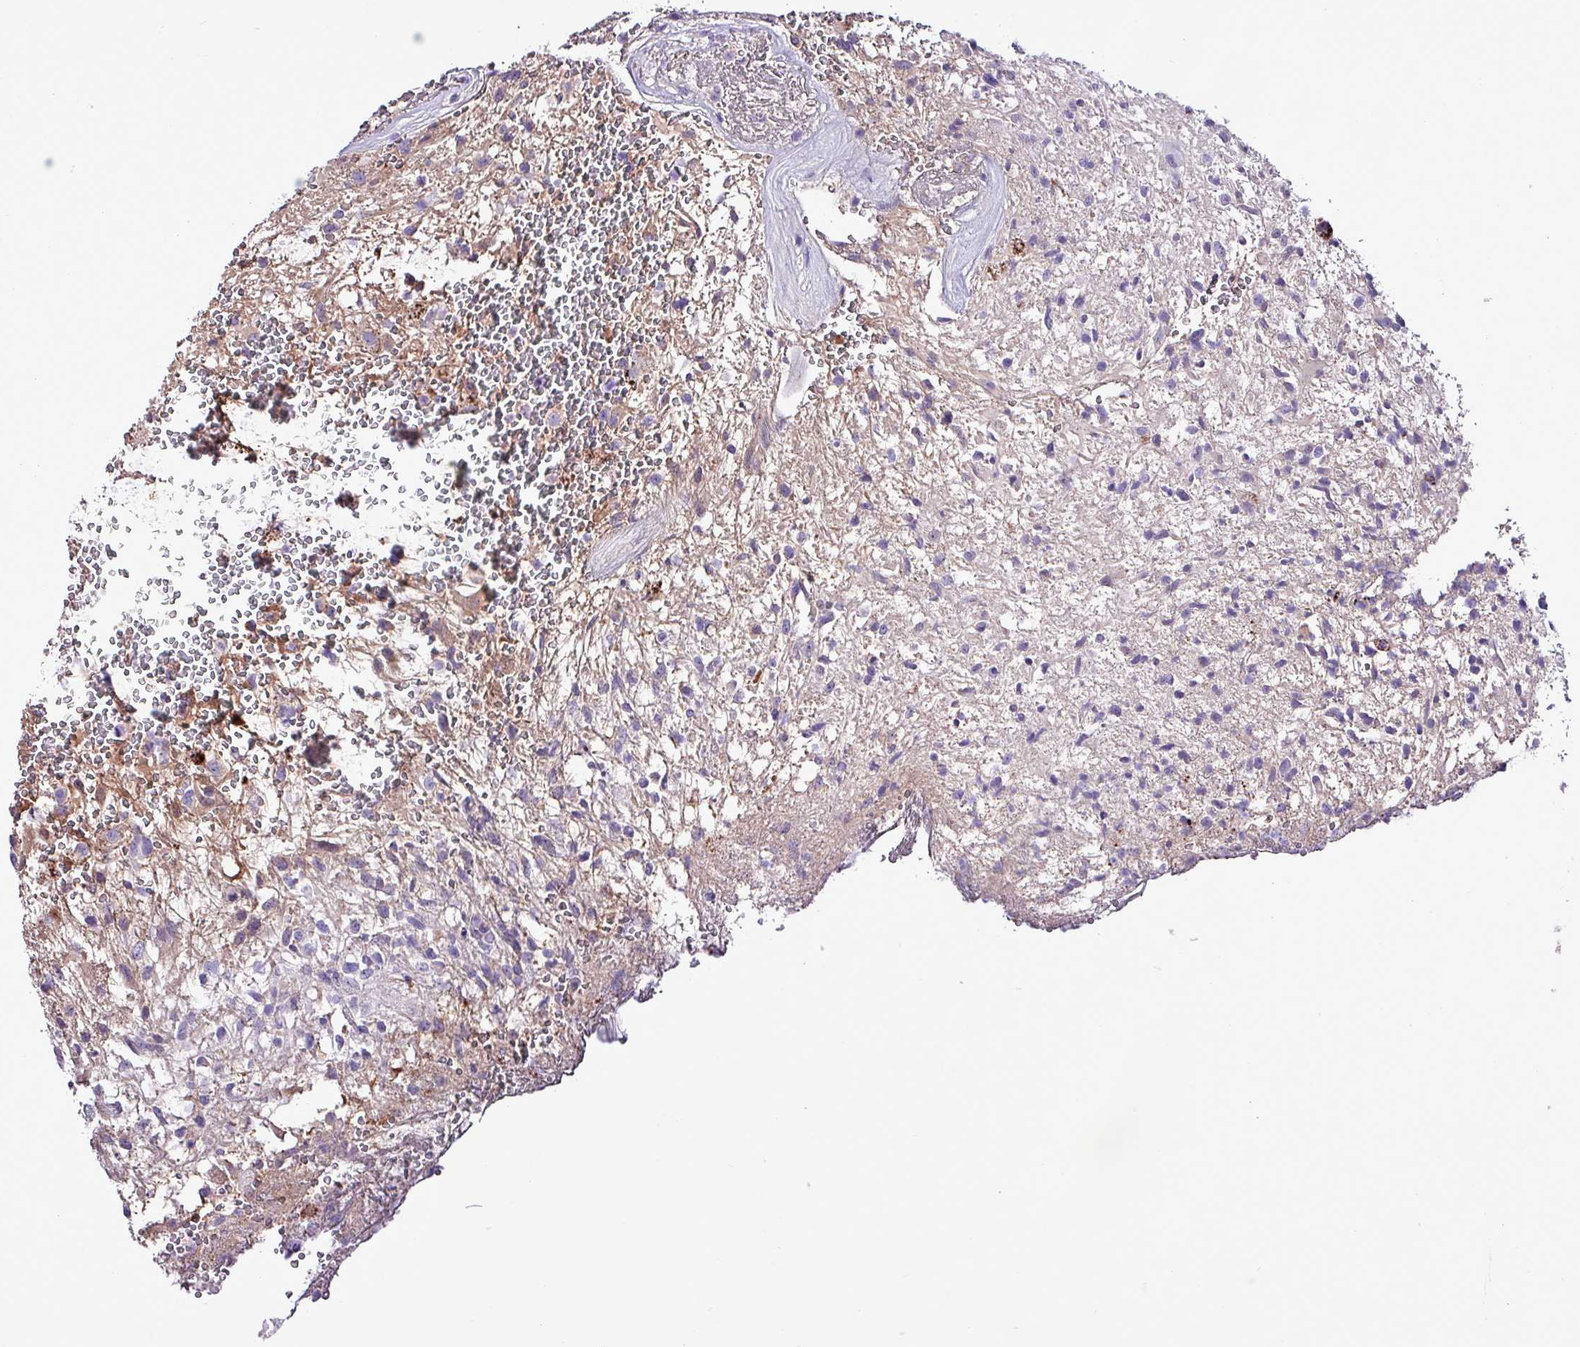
{"staining": {"intensity": "negative", "quantity": "none", "location": "none"}, "tissue": "glioma", "cell_type": "Tumor cells", "image_type": "cancer", "snomed": [{"axis": "morphology", "description": "Glioma, malignant, High grade"}, {"axis": "topography", "description": "Brain"}], "caption": "The immunohistochemistry histopathology image has no significant expression in tumor cells of glioma tissue.", "gene": "HP", "patient": {"sex": "male", "age": 56}}